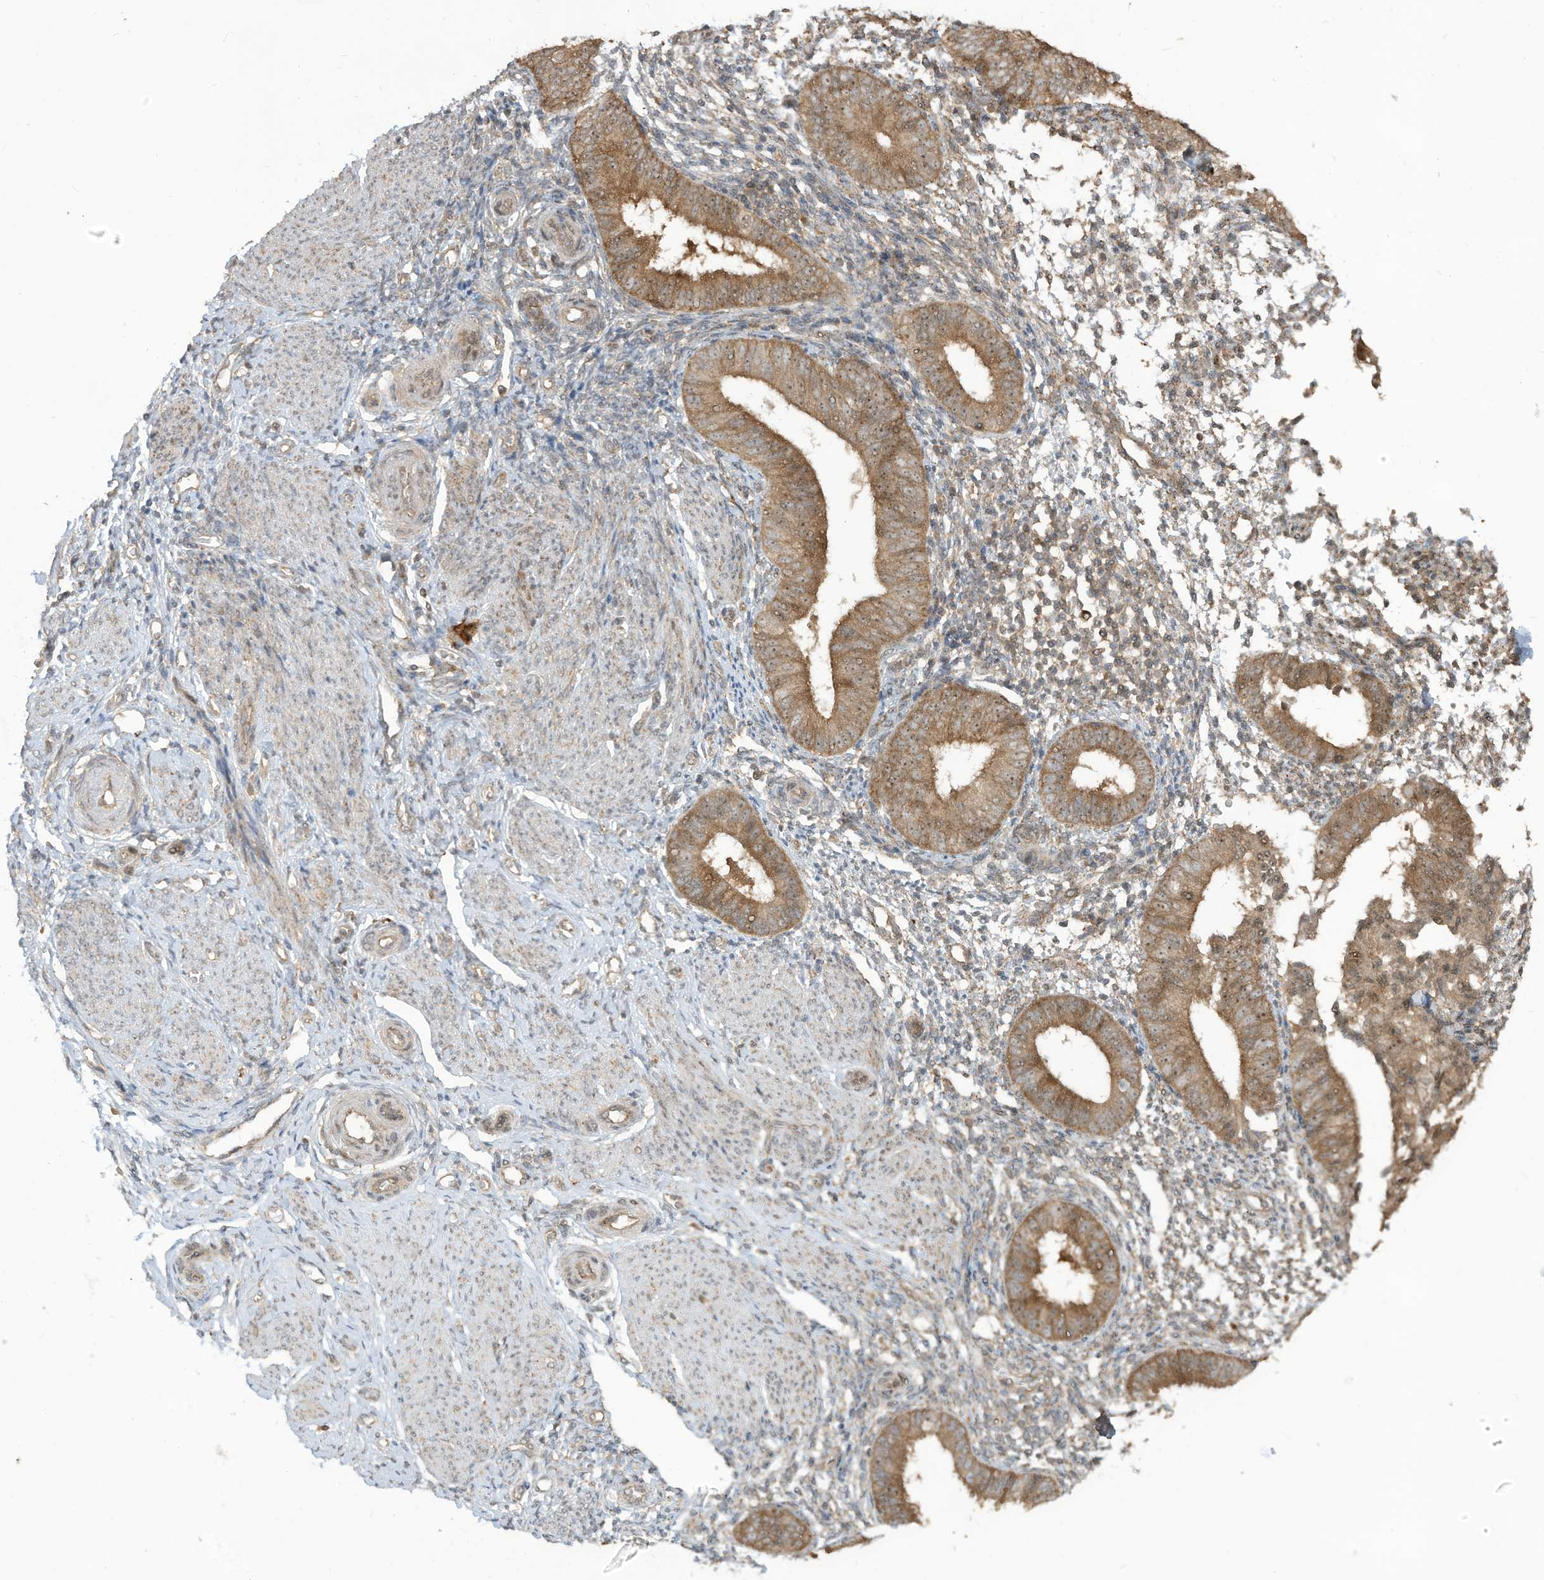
{"staining": {"intensity": "weak", "quantity": "25%-75%", "location": "cytoplasmic/membranous"}, "tissue": "endometrium", "cell_type": "Cells in endometrial stroma", "image_type": "normal", "snomed": [{"axis": "morphology", "description": "Normal tissue, NOS"}, {"axis": "topography", "description": "Uterus"}, {"axis": "topography", "description": "Endometrium"}], "caption": "Immunohistochemistry (IHC) of normal endometrium shows low levels of weak cytoplasmic/membranous positivity in approximately 25%-75% of cells in endometrial stroma.", "gene": "CARF", "patient": {"sex": "female", "age": 48}}